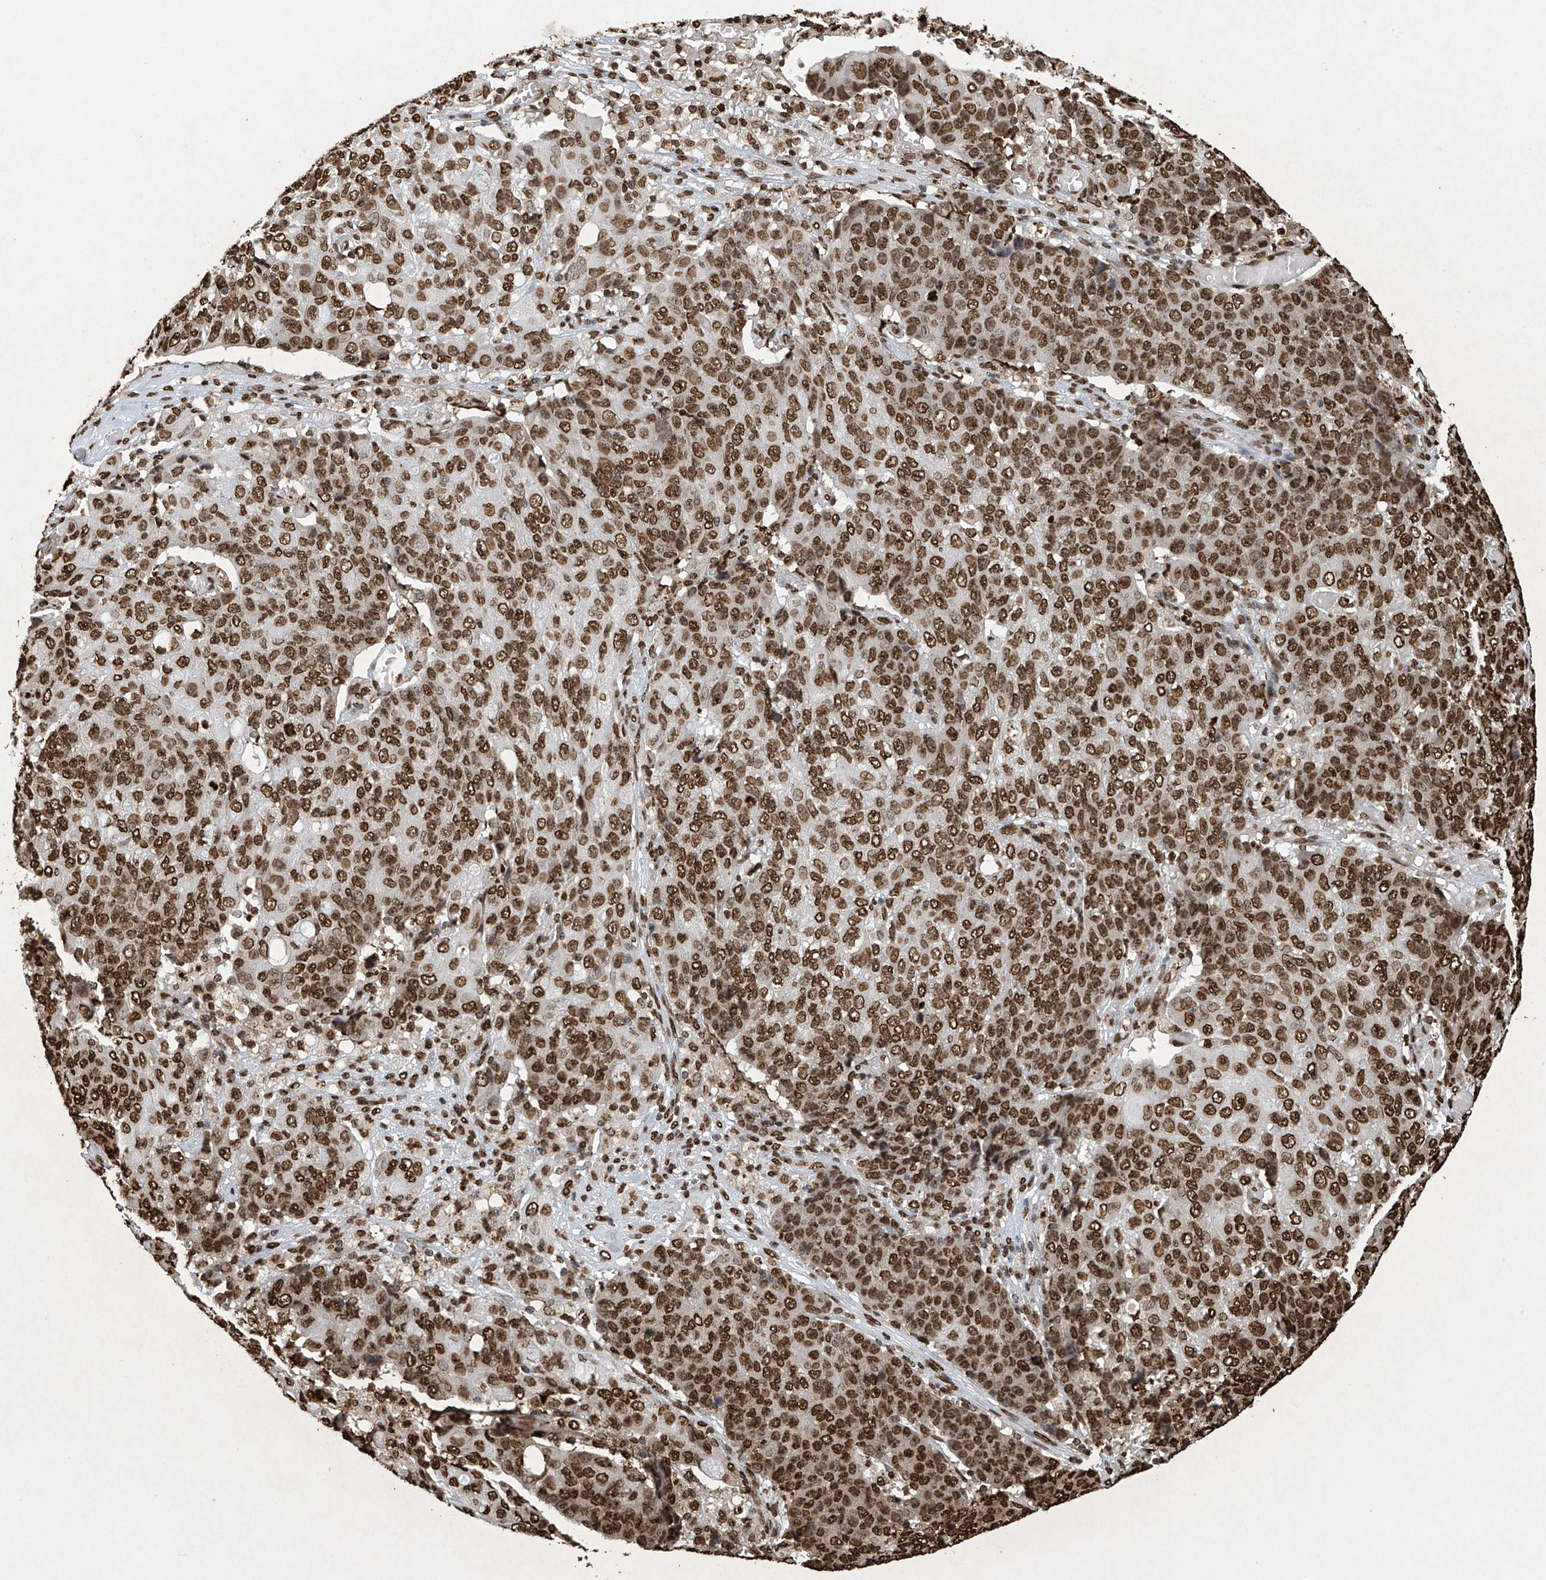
{"staining": {"intensity": "strong", "quantity": ">75%", "location": "nuclear"}, "tissue": "ovarian cancer", "cell_type": "Tumor cells", "image_type": "cancer", "snomed": [{"axis": "morphology", "description": "Carcinoma, endometroid"}, {"axis": "topography", "description": "Ovary"}], "caption": "IHC (DAB) staining of human ovarian endometroid carcinoma displays strong nuclear protein positivity in about >75% of tumor cells.", "gene": "H3-3A", "patient": {"sex": "female", "age": 42}}